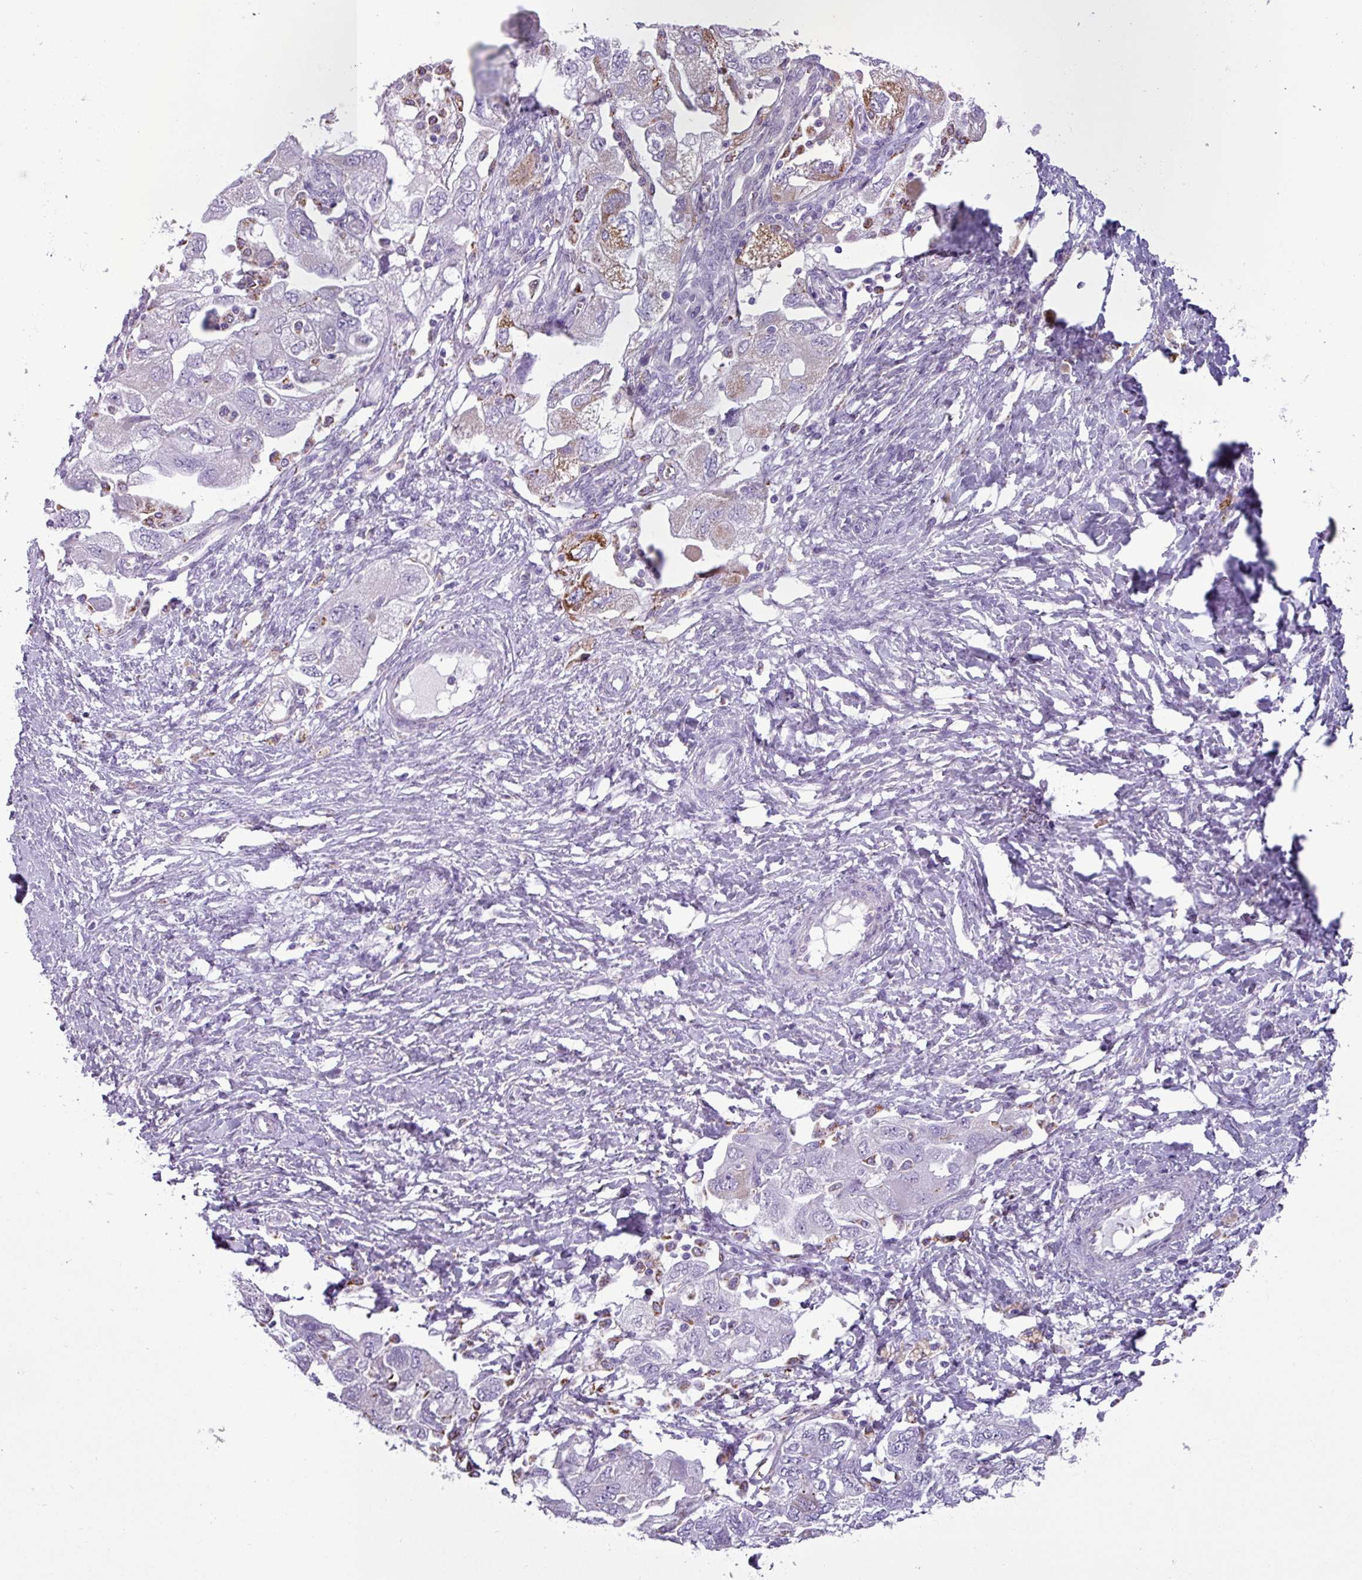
{"staining": {"intensity": "moderate", "quantity": "<25%", "location": "cytoplasmic/membranous"}, "tissue": "ovarian cancer", "cell_type": "Tumor cells", "image_type": "cancer", "snomed": [{"axis": "morphology", "description": "Carcinoma, NOS"}, {"axis": "morphology", "description": "Cystadenocarcinoma, serous, NOS"}, {"axis": "topography", "description": "Ovary"}], "caption": "The immunohistochemical stain highlights moderate cytoplasmic/membranous staining in tumor cells of ovarian cancer tissue.", "gene": "ZNF667", "patient": {"sex": "female", "age": 69}}